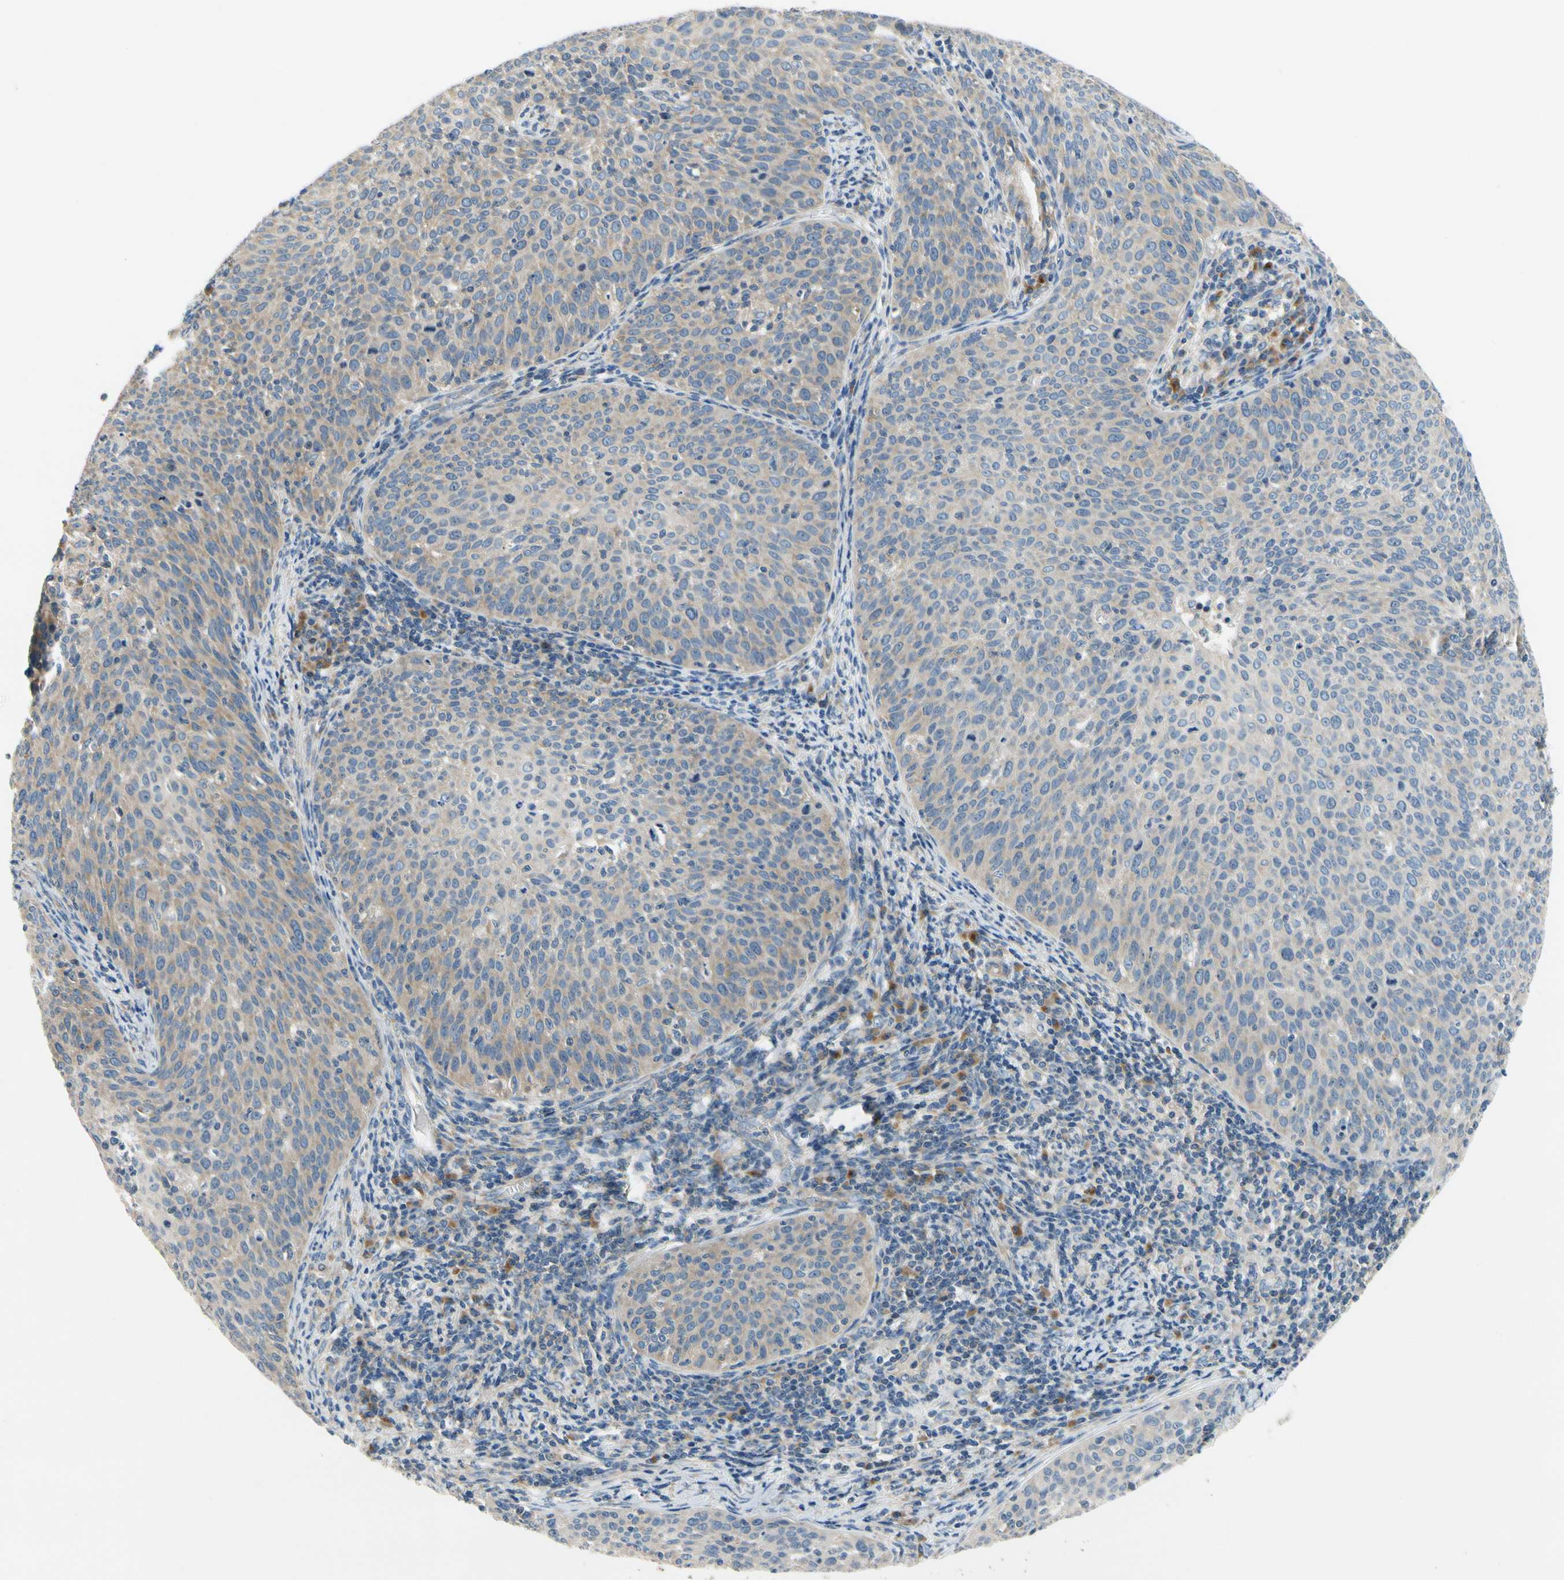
{"staining": {"intensity": "weak", "quantity": ">75%", "location": "cytoplasmic/membranous"}, "tissue": "cervical cancer", "cell_type": "Tumor cells", "image_type": "cancer", "snomed": [{"axis": "morphology", "description": "Squamous cell carcinoma, NOS"}, {"axis": "topography", "description": "Cervix"}], "caption": "Immunohistochemistry (IHC) (DAB) staining of human squamous cell carcinoma (cervical) displays weak cytoplasmic/membranous protein expression in approximately >75% of tumor cells.", "gene": "LRRC47", "patient": {"sex": "female", "age": 38}}